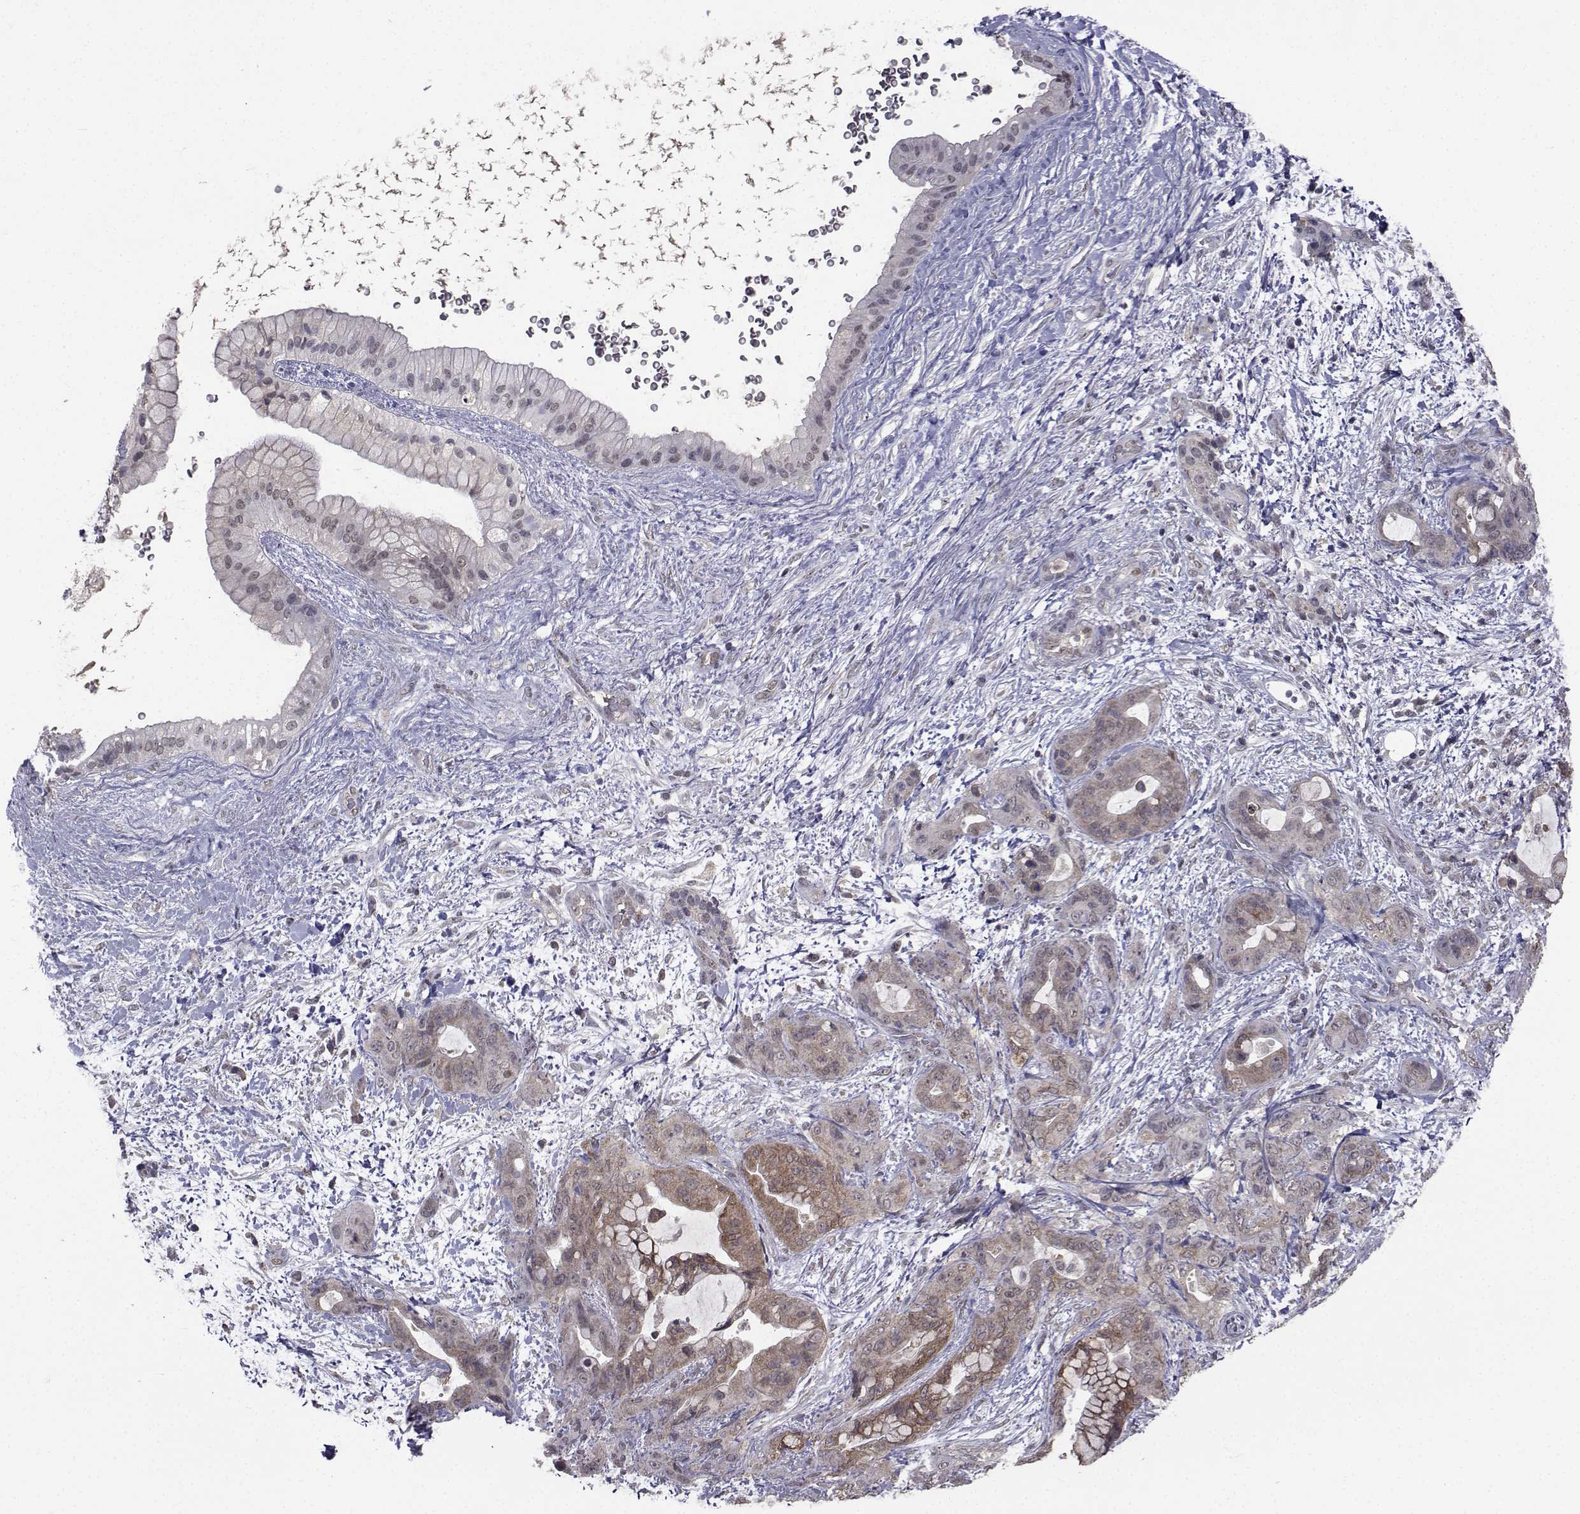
{"staining": {"intensity": "strong", "quantity": "<25%", "location": "cytoplasmic/membranous"}, "tissue": "pancreatic cancer", "cell_type": "Tumor cells", "image_type": "cancer", "snomed": [{"axis": "morphology", "description": "Adenocarcinoma, NOS"}, {"axis": "topography", "description": "Pancreas"}], "caption": "Pancreatic cancer (adenocarcinoma) stained for a protein (brown) demonstrates strong cytoplasmic/membranous positive staining in approximately <25% of tumor cells.", "gene": "CYP2S1", "patient": {"sex": "male", "age": 71}}